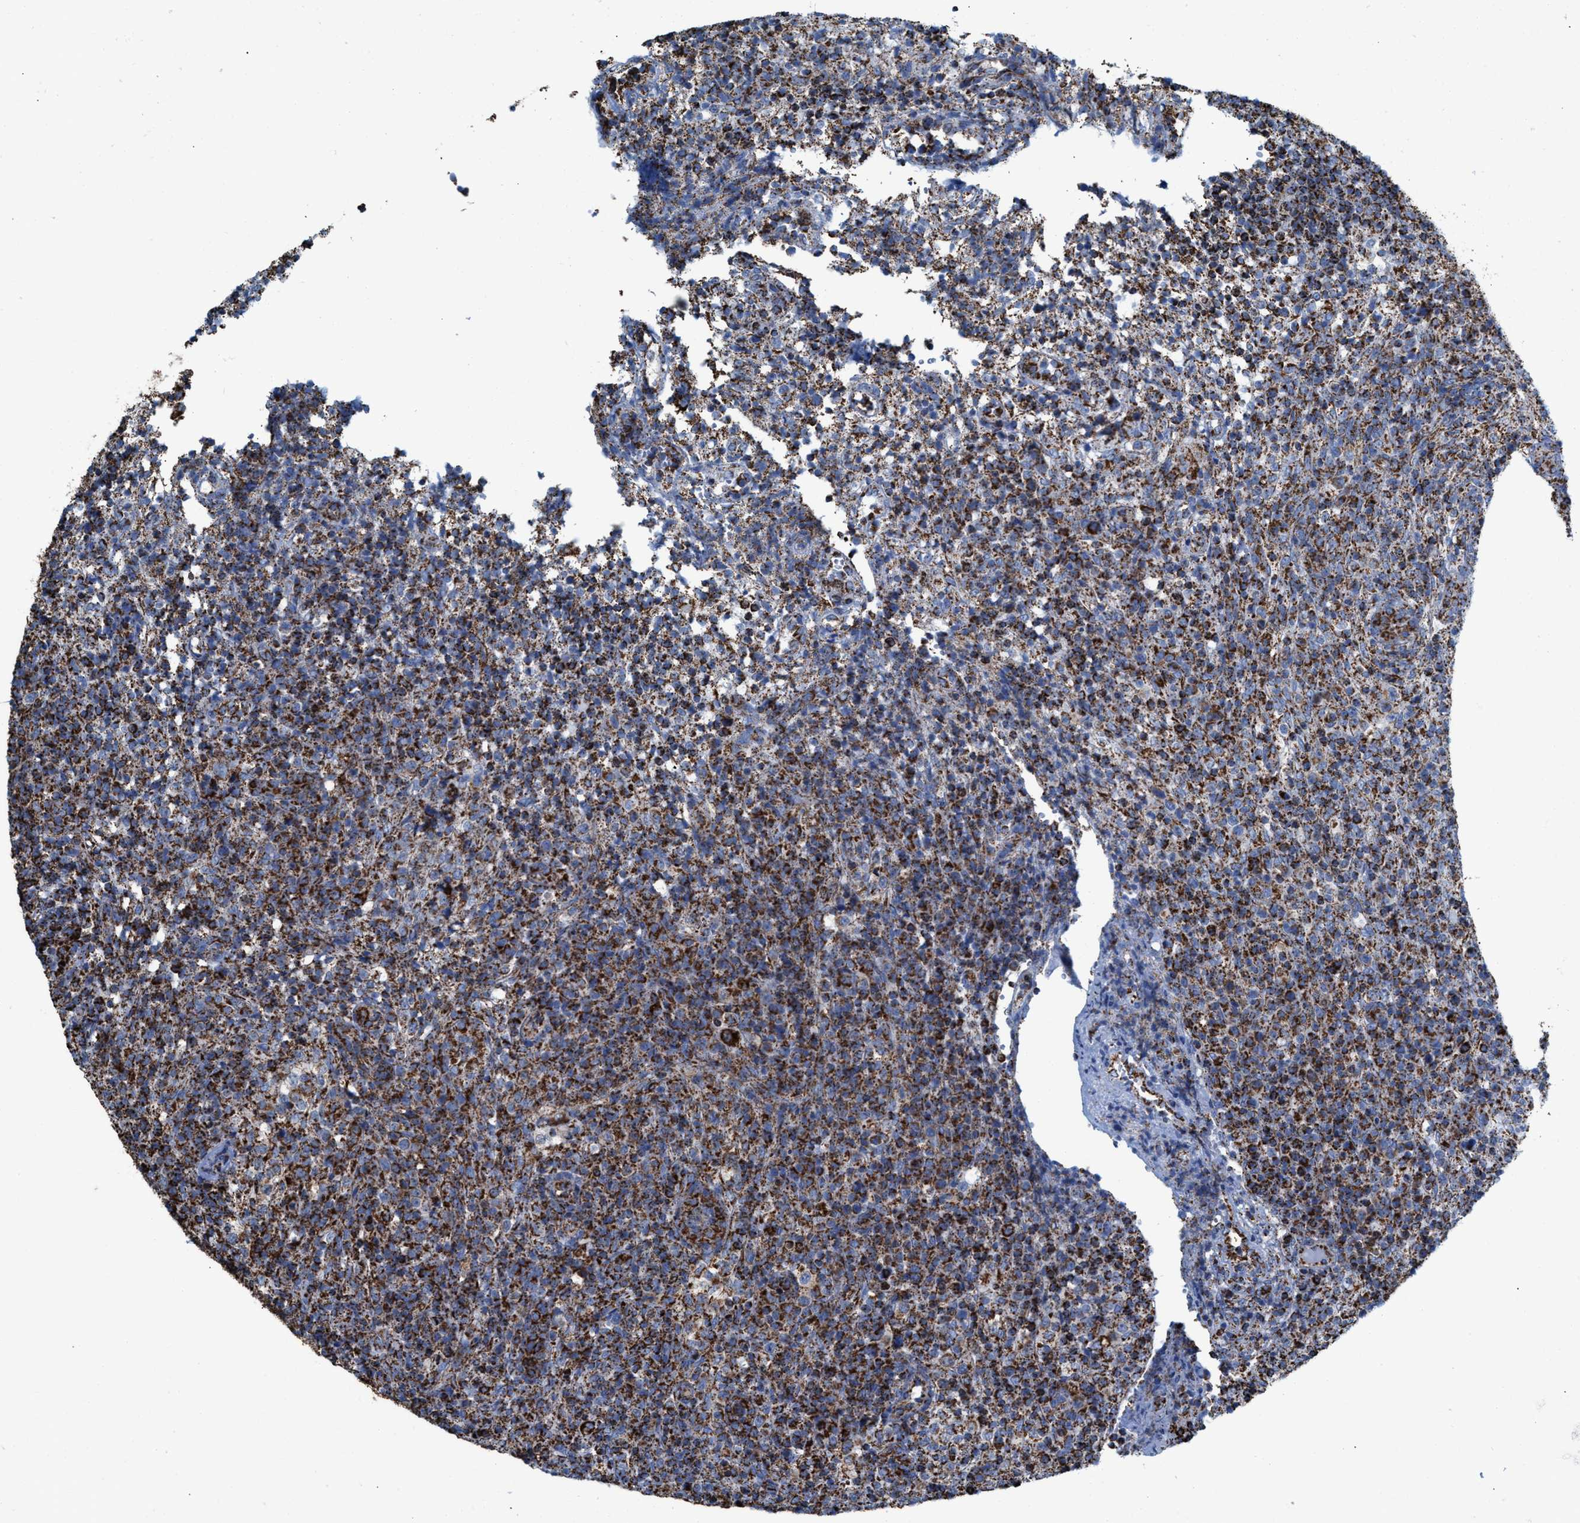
{"staining": {"intensity": "moderate", "quantity": ">75%", "location": "cytoplasmic/membranous"}, "tissue": "lymphoma", "cell_type": "Tumor cells", "image_type": "cancer", "snomed": [{"axis": "morphology", "description": "Malignant lymphoma, non-Hodgkin's type, High grade"}, {"axis": "topography", "description": "Lymph node"}], "caption": "Brown immunohistochemical staining in human lymphoma shows moderate cytoplasmic/membranous staining in about >75% of tumor cells. Nuclei are stained in blue.", "gene": "ECHS1", "patient": {"sex": "female", "age": 76}}